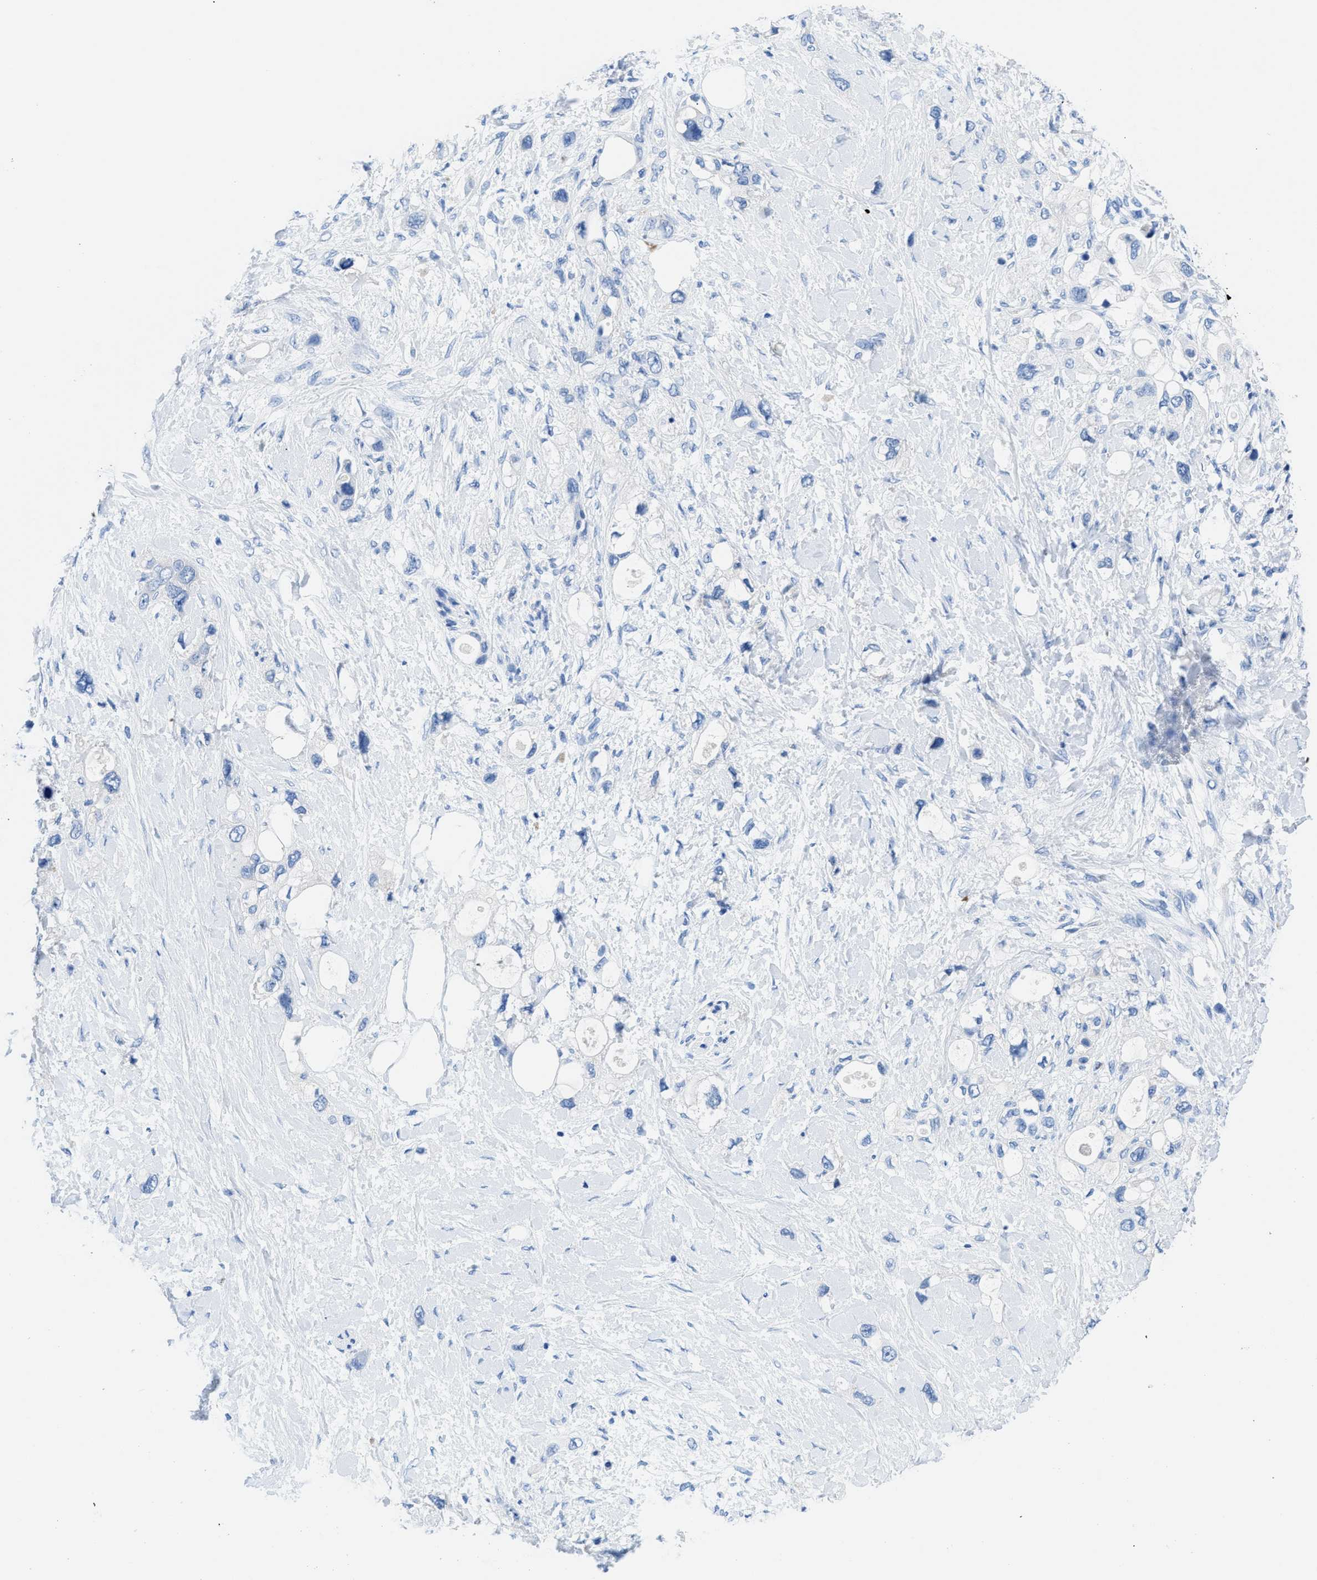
{"staining": {"intensity": "negative", "quantity": "none", "location": "none"}, "tissue": "pancreatic cancer", "cell_type": "Tumor cells", "image_type": "cancer", "snomed": [{"axis": "morphology", "description": "Adenocarcinoma, NOS"}, {"axis": "topography", "description": "Pancreas"}], "caption": "This is an IHC photomicrograph of human pancreatic cancer. There is no expression in tumor cells.", "gene": "NEB", "patient": {"sex": "female", "age": 56}}